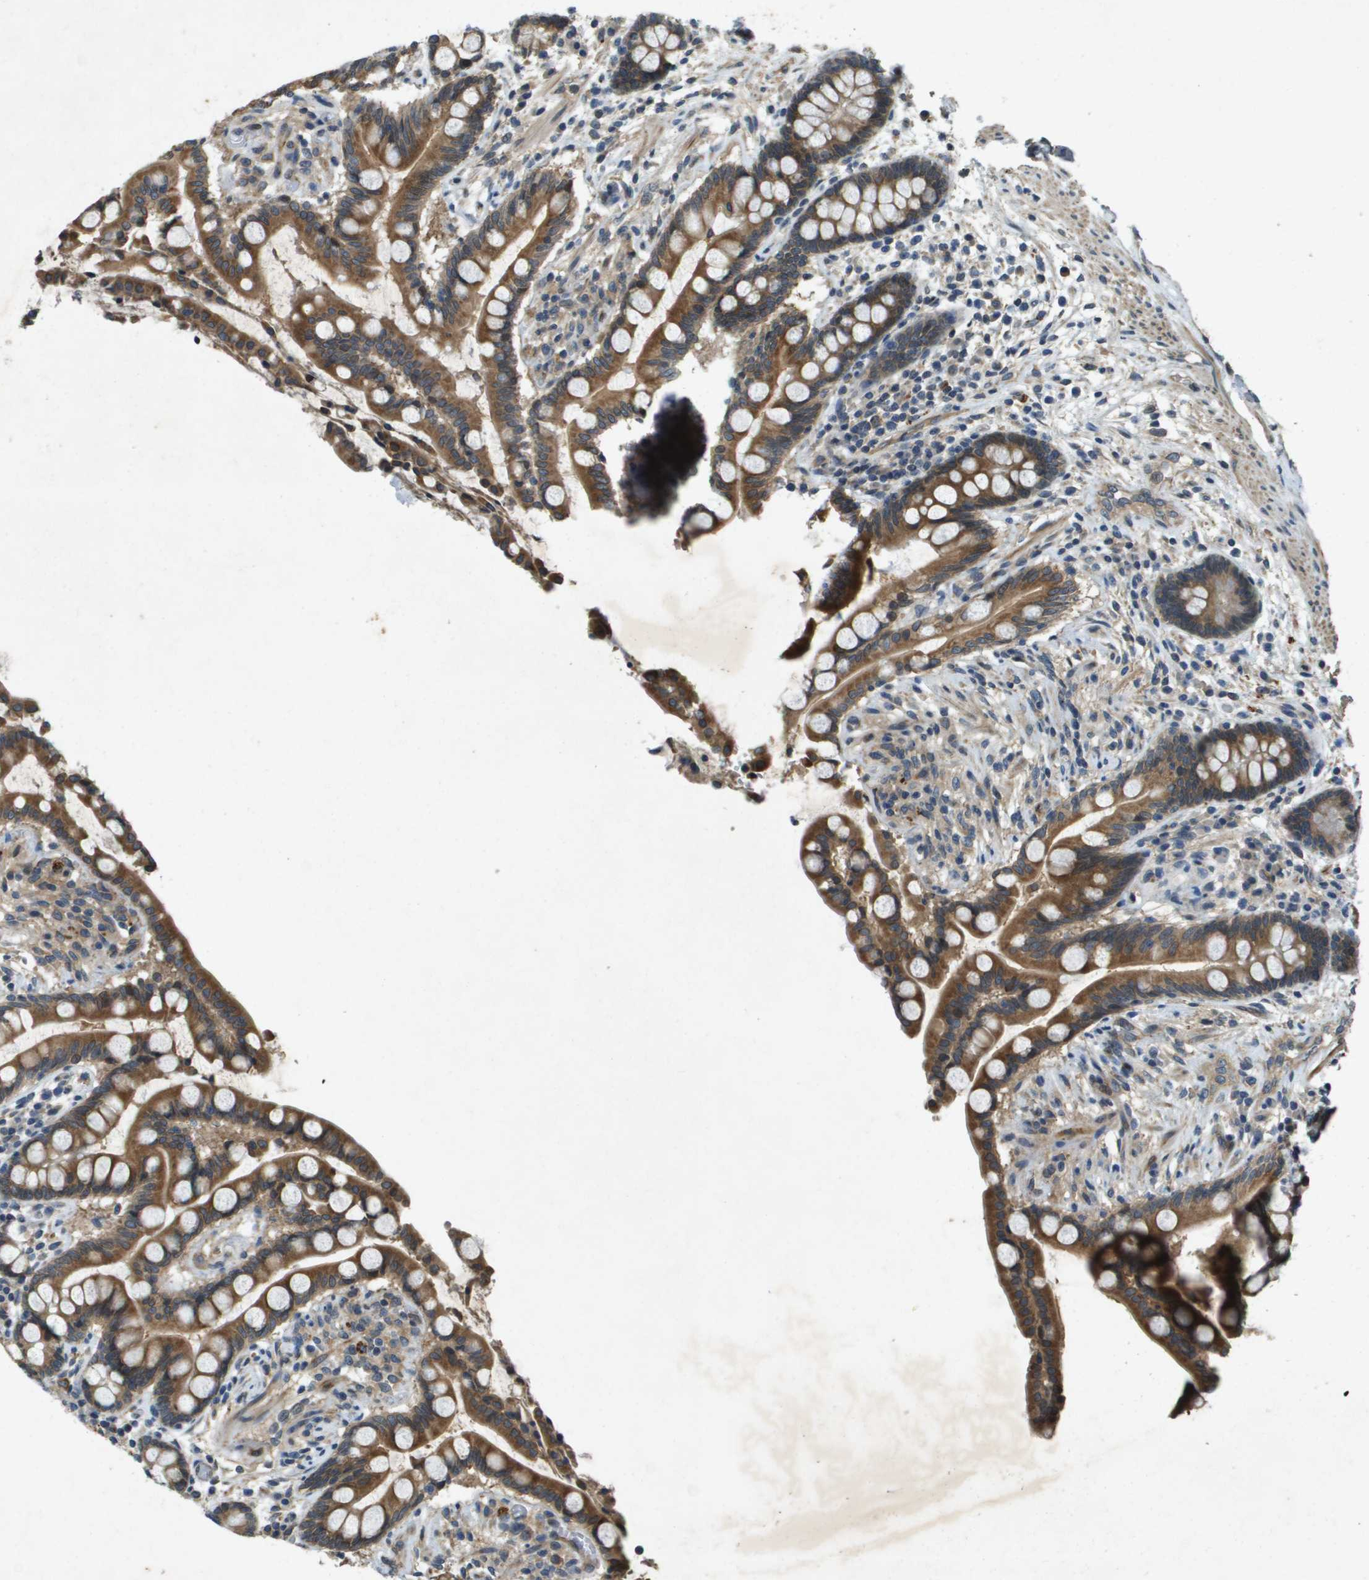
{"staining": {"intensity": "weak", "quantity": ">75%", "location": "cytoplasmic/membranous"}, "tissue": "colon", "cell_type": "Endothelial cells", "image_type": "normal", "snomed": [{"axis": "morphology", "description": "Normal tissue, NOS"}, {"axis": "topography", "description": "Colon"}], "caption": "Normal colon reveals weak cytoplasmic/membranous positivity in about >75% of endothelial cells (DAB = brown stain, brightfield microscopy at high magnification)..", "gene": "PGAP3", "patient": {"sex": "male", "age": 73}}